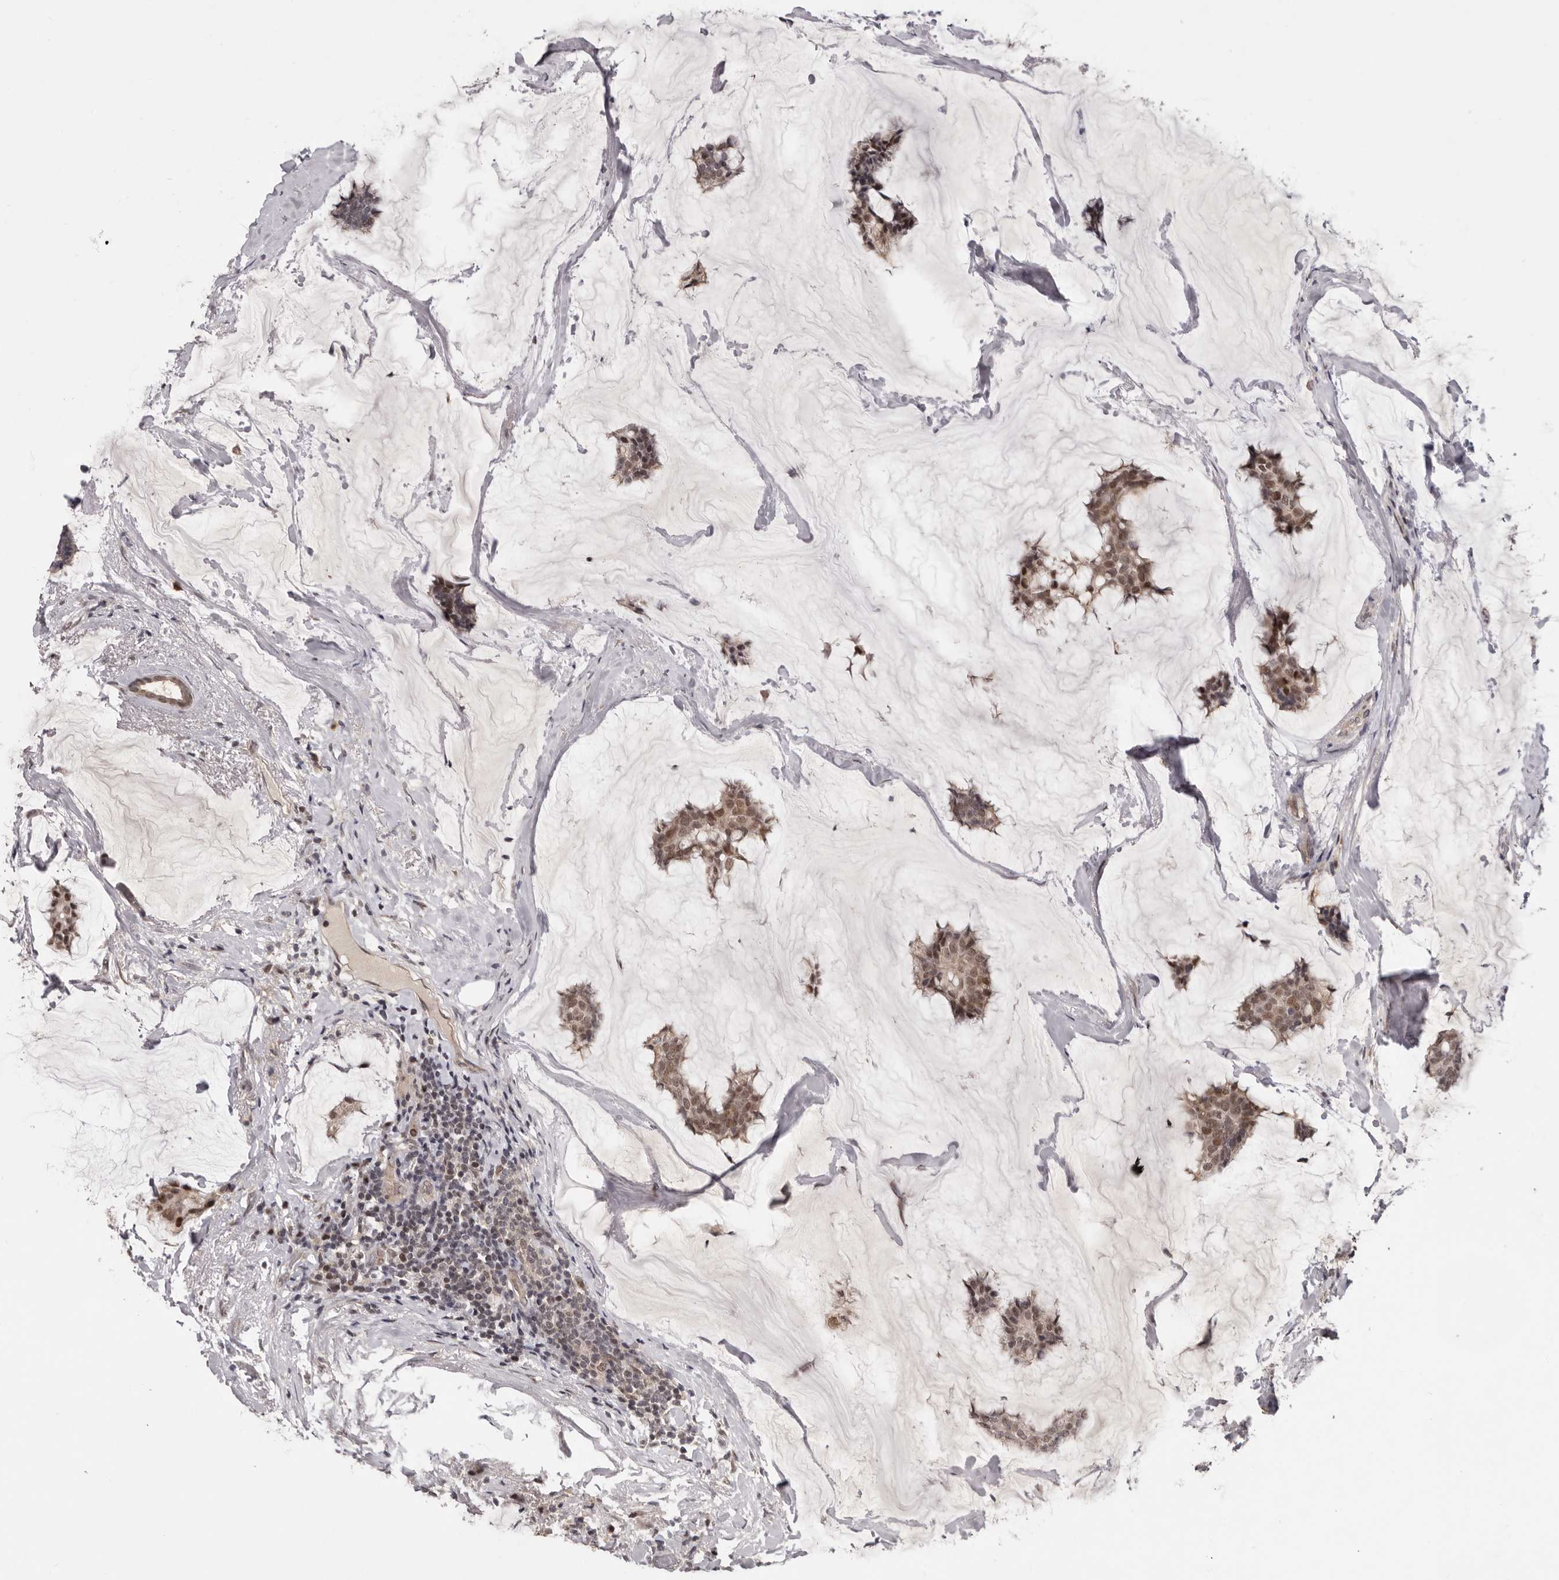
{"staining": {"intensity": "moderate", "quantity": ">75%", "location": "cytoplasmic/membranous,nuclear"}, "tissue": "breast cancer", "cell_type": "Tumor cells", "image_type": "cancer", "snomed": [{"axis": "morphology", "description": "Duct carcinoma"}, {"axis": "topography", "description": "Breast"}], "caption": "The micrograph displays a brown stain indicating the presence of a protein in the cytoplasmic/membranous and nuclear of tumor cells in breast infiltrating ductal carcinoma.", "gene": "TBX5", "patient": {"sex": "female", "age": 93}}